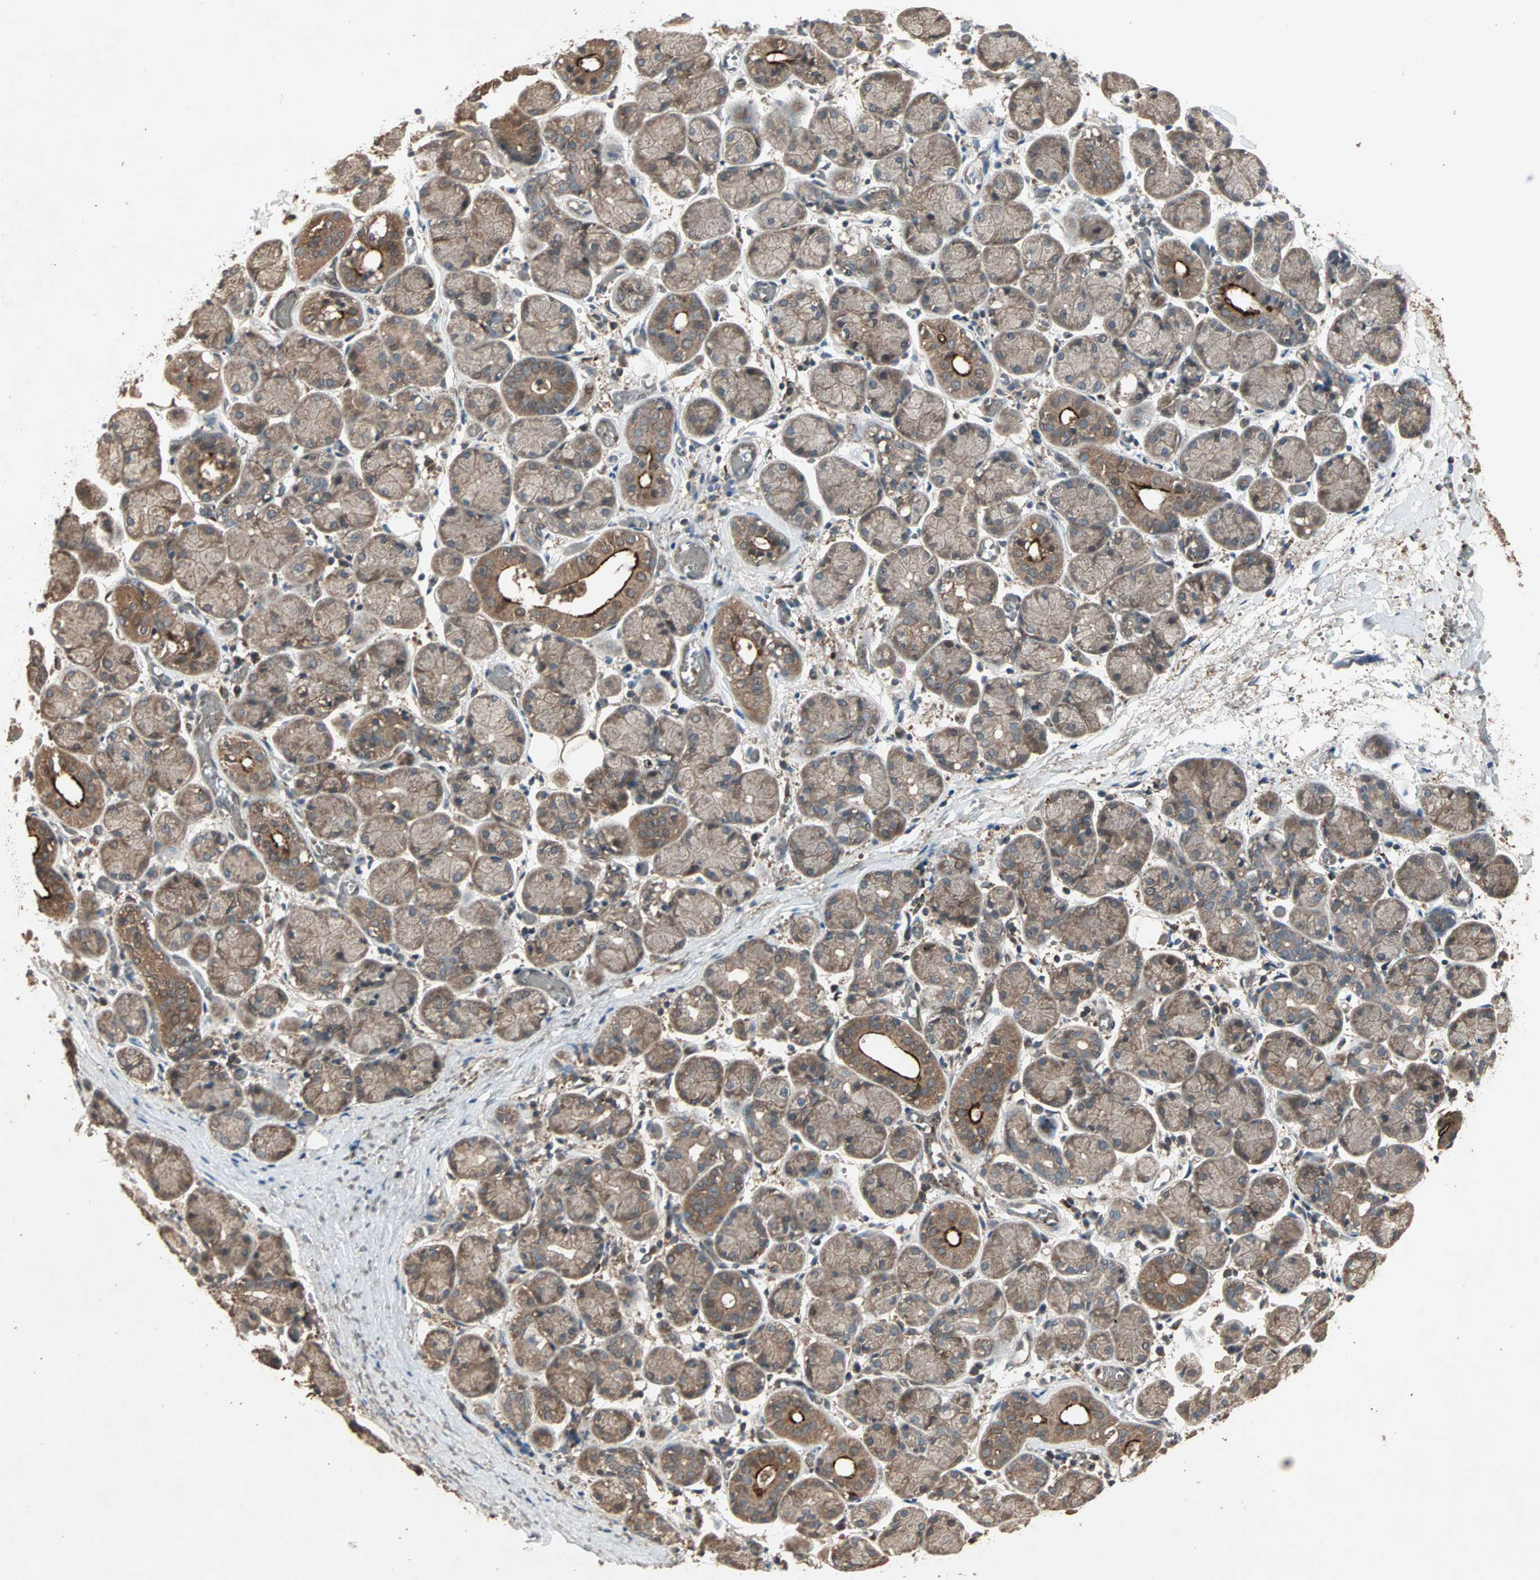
{"staining": {"intensity": "moderate", "quantity": ">75%", "location": "cytoplasmic/membranous"}, "tissue": "salivary gland", "cell_type": "Glandular cells", "image_type": "normal", "snomed": [{"axis": "morphology", "description": "Normal tissue, NOS"}, {"axis": "topography", "description": "Salivary gland"}], "caption": "Protein expression analysis of normal salivary gland reveals moderate cytoplasmic/membranous positivity in about >75% of glandular cells.", "gene": "UBAC1", "patient": {"sex": "female", "age": 24}}